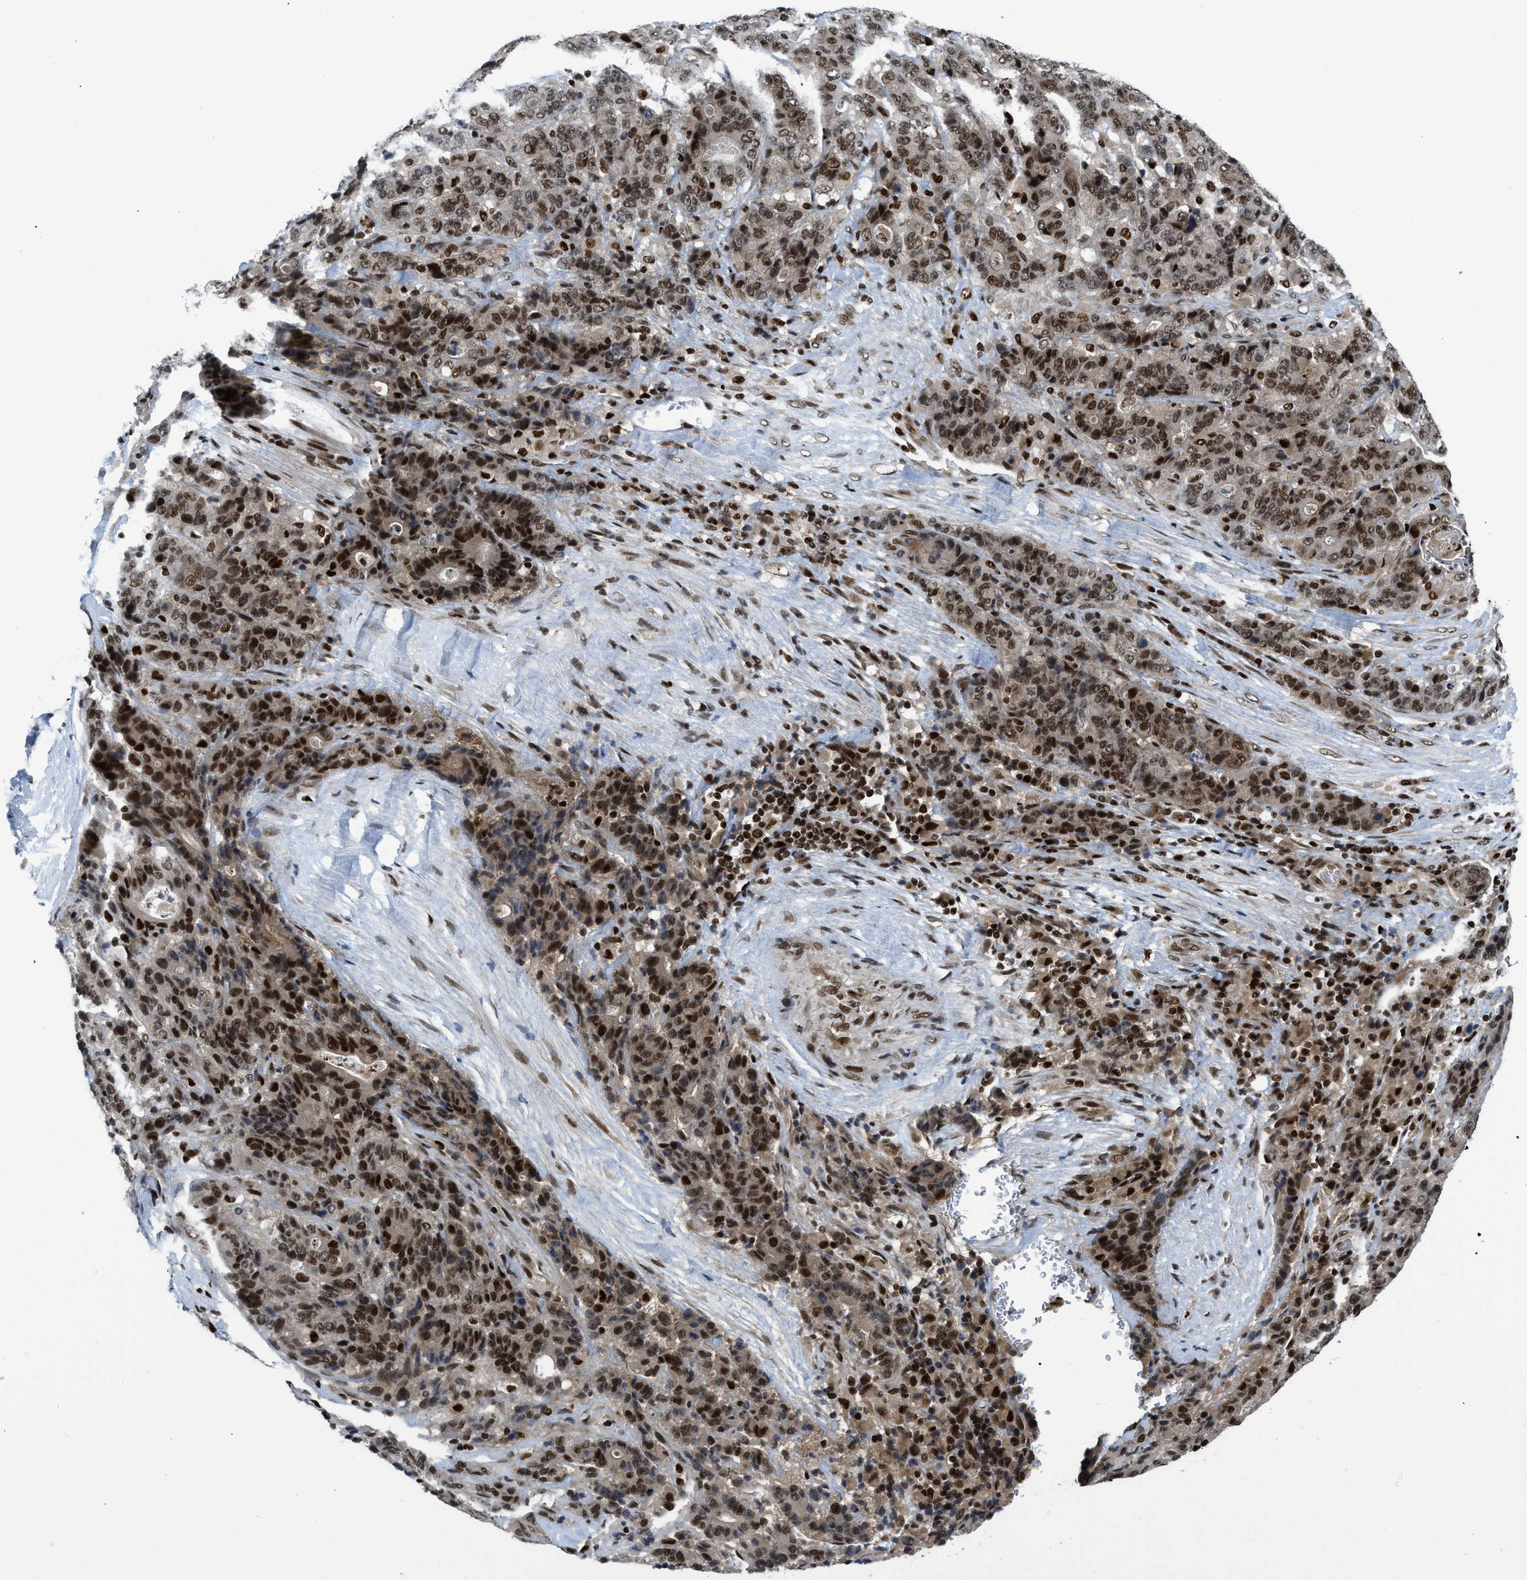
{"staining": {"intensity": "strong", "quantity": ">75%", "location": "nuclear"}, "tissue": "stomach cancer", "cell_type": "Tumor cells", "image_type": "cancer", "snomed": [{"axis": "morphology", "description": "Adenocarcinoma, NOS"}, {"axis": "topography", "description": "Stomach"}], "caption": "The micrograph exhibits immunohistochemical staining of adenocarcinoma (stomach). There is strong nuclear staining is appreciated in approximately >75% of tumor cells.", "gene": "RFX5", "patient": {"sex": "female", "age": 73}}